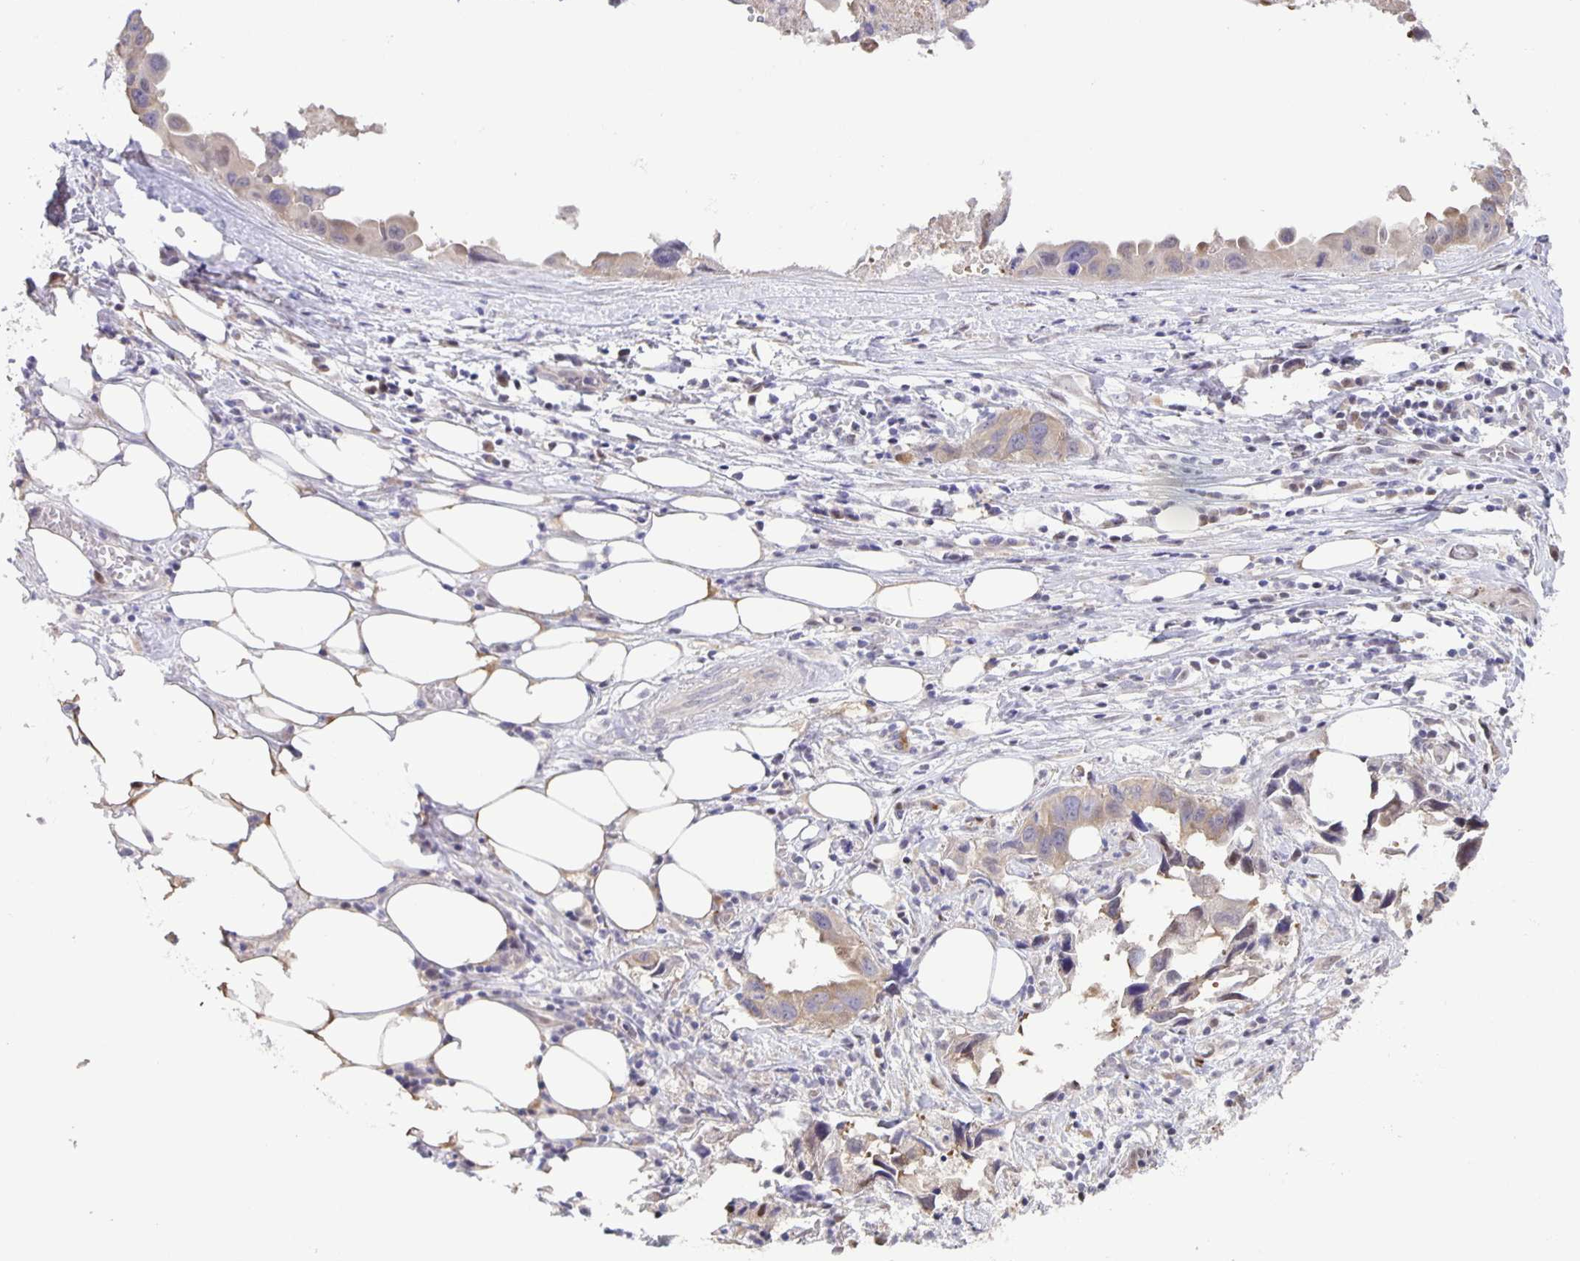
{"staining": {"intensity": "weak", "quantity": ">75%", "location": "cytoplasmic/membranous"}, "tissue": "lung cancer", "cell_type": "Tumor cells", "image_type": "cancer", "snomed": [{"axis": "morphology", "description": "Adenocarcinoma, NOS"}, {"axis": "topography", "description": "Lymph node"}, {"axis": "topography", "description": "Lung"}], "caption": "A brown stain shows weak cytoplasmic/membranous expression of a protein in human adenocarcinoma (lung) tumor cells. (DAB IHC with brightfield microscopy, high magnification).", "gene": "MAPK12", "patient": {"sex": "male", "age": 64}}